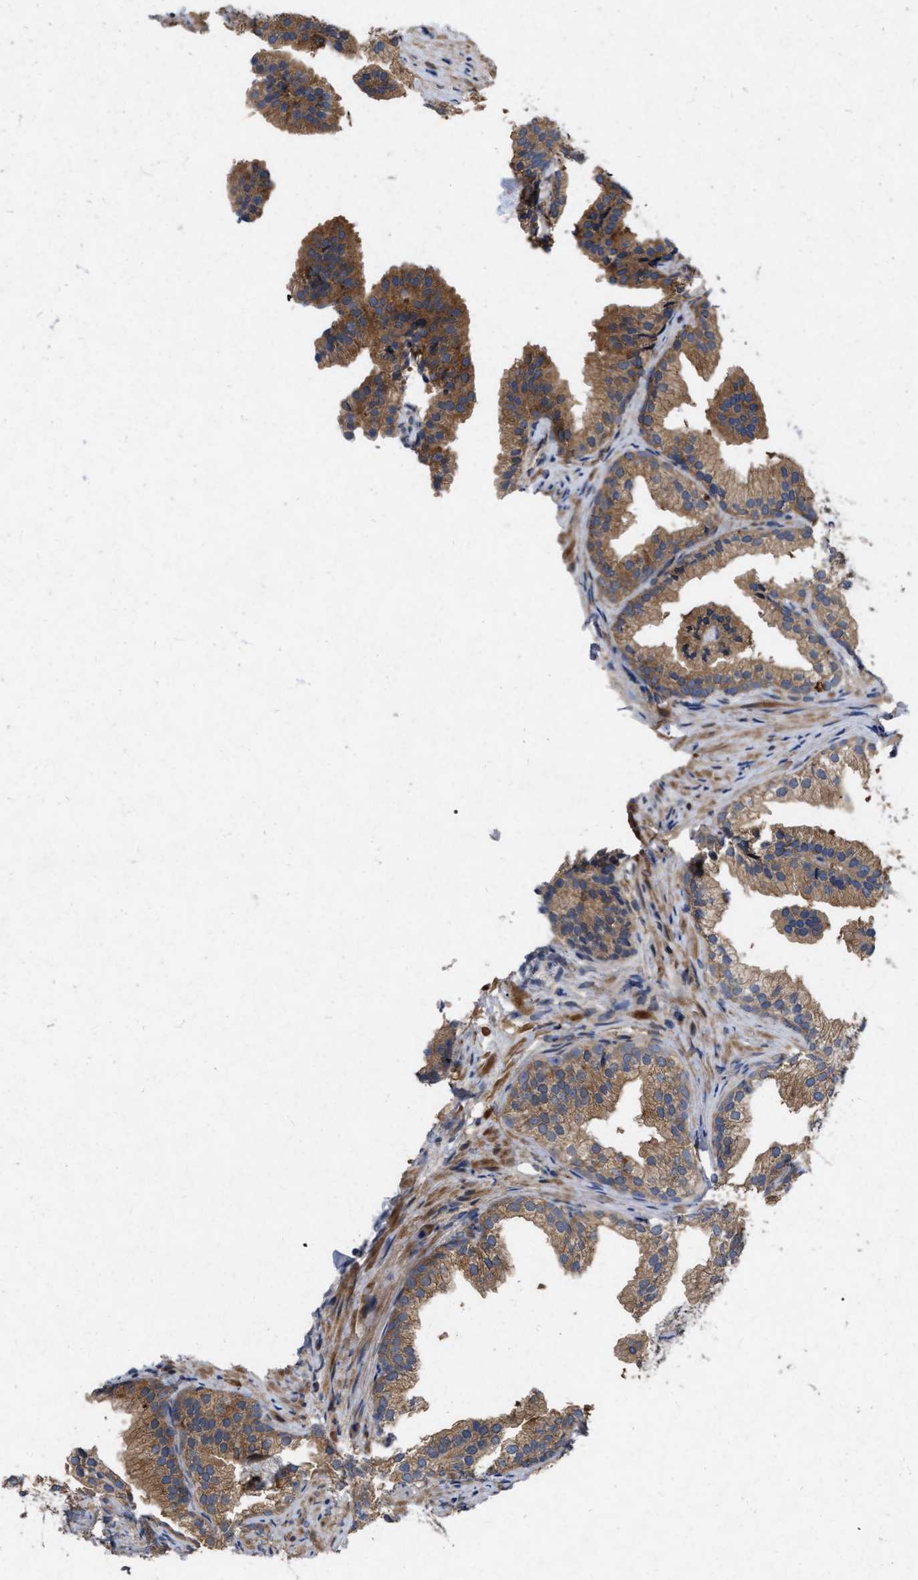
{"staining": {"intensity": "moderate", "quantity": ">75%", "location": "cytoplasmic/membranous"}, "tissue": "prostate", "cell_type": "Glandular cells", "image_type": "normal", "snomed": [{"axis": "morphology", "description": "Normal tissue, NOS"}, {"axis": "topography", "description": "Prostate"}], "caption": "Prostate stained with DAB (3,3'-diaminobenzidine) IHC exhibits medium levels of moderate cytoplasmic/membranous staining in about >75% of glandular cells.", "gene": "CDKN2C", "patient": {"sex": "male", "age": 76}}